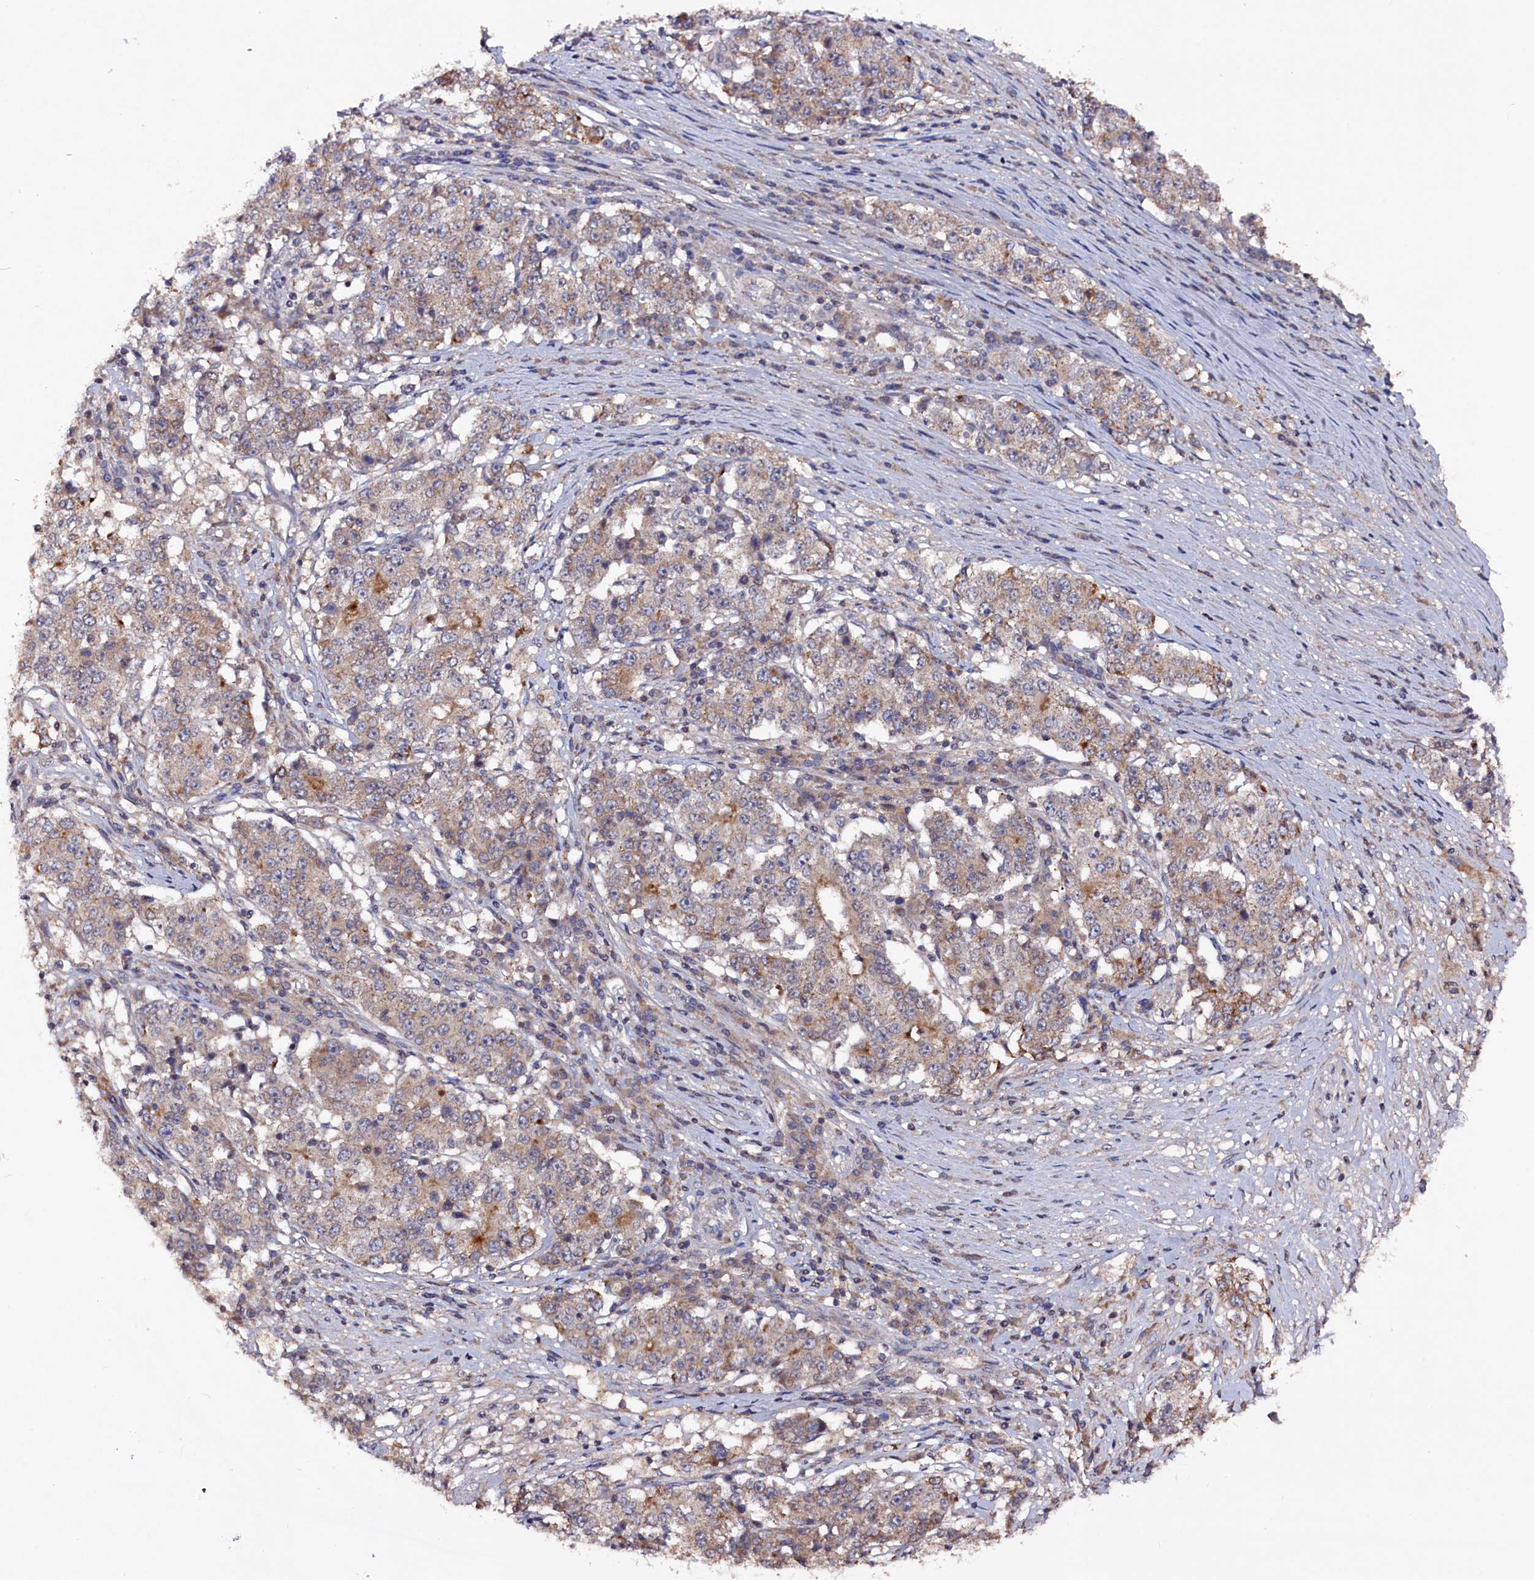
{"staining": {"intensity": "moderate", "quantity": "<25%", "location": "cytoplasmic/membranous"}, "tissue": "stomach cancer", "cell_type": "Tumor cells", "image_type": "cancer", "snomed": [{"axis": "morphology", "description": "Adenocarcinoma, NOS"}, {"axis": "topography", "description": "Stomach"}], "caption": "An image of human adenocarcinoma (stomach) stained for a protein displays moderate cytoplasmic/membranous brown staining in tumor cells.", "gene": "TMC5", "patient": {"sex": "male", "age": 59}}